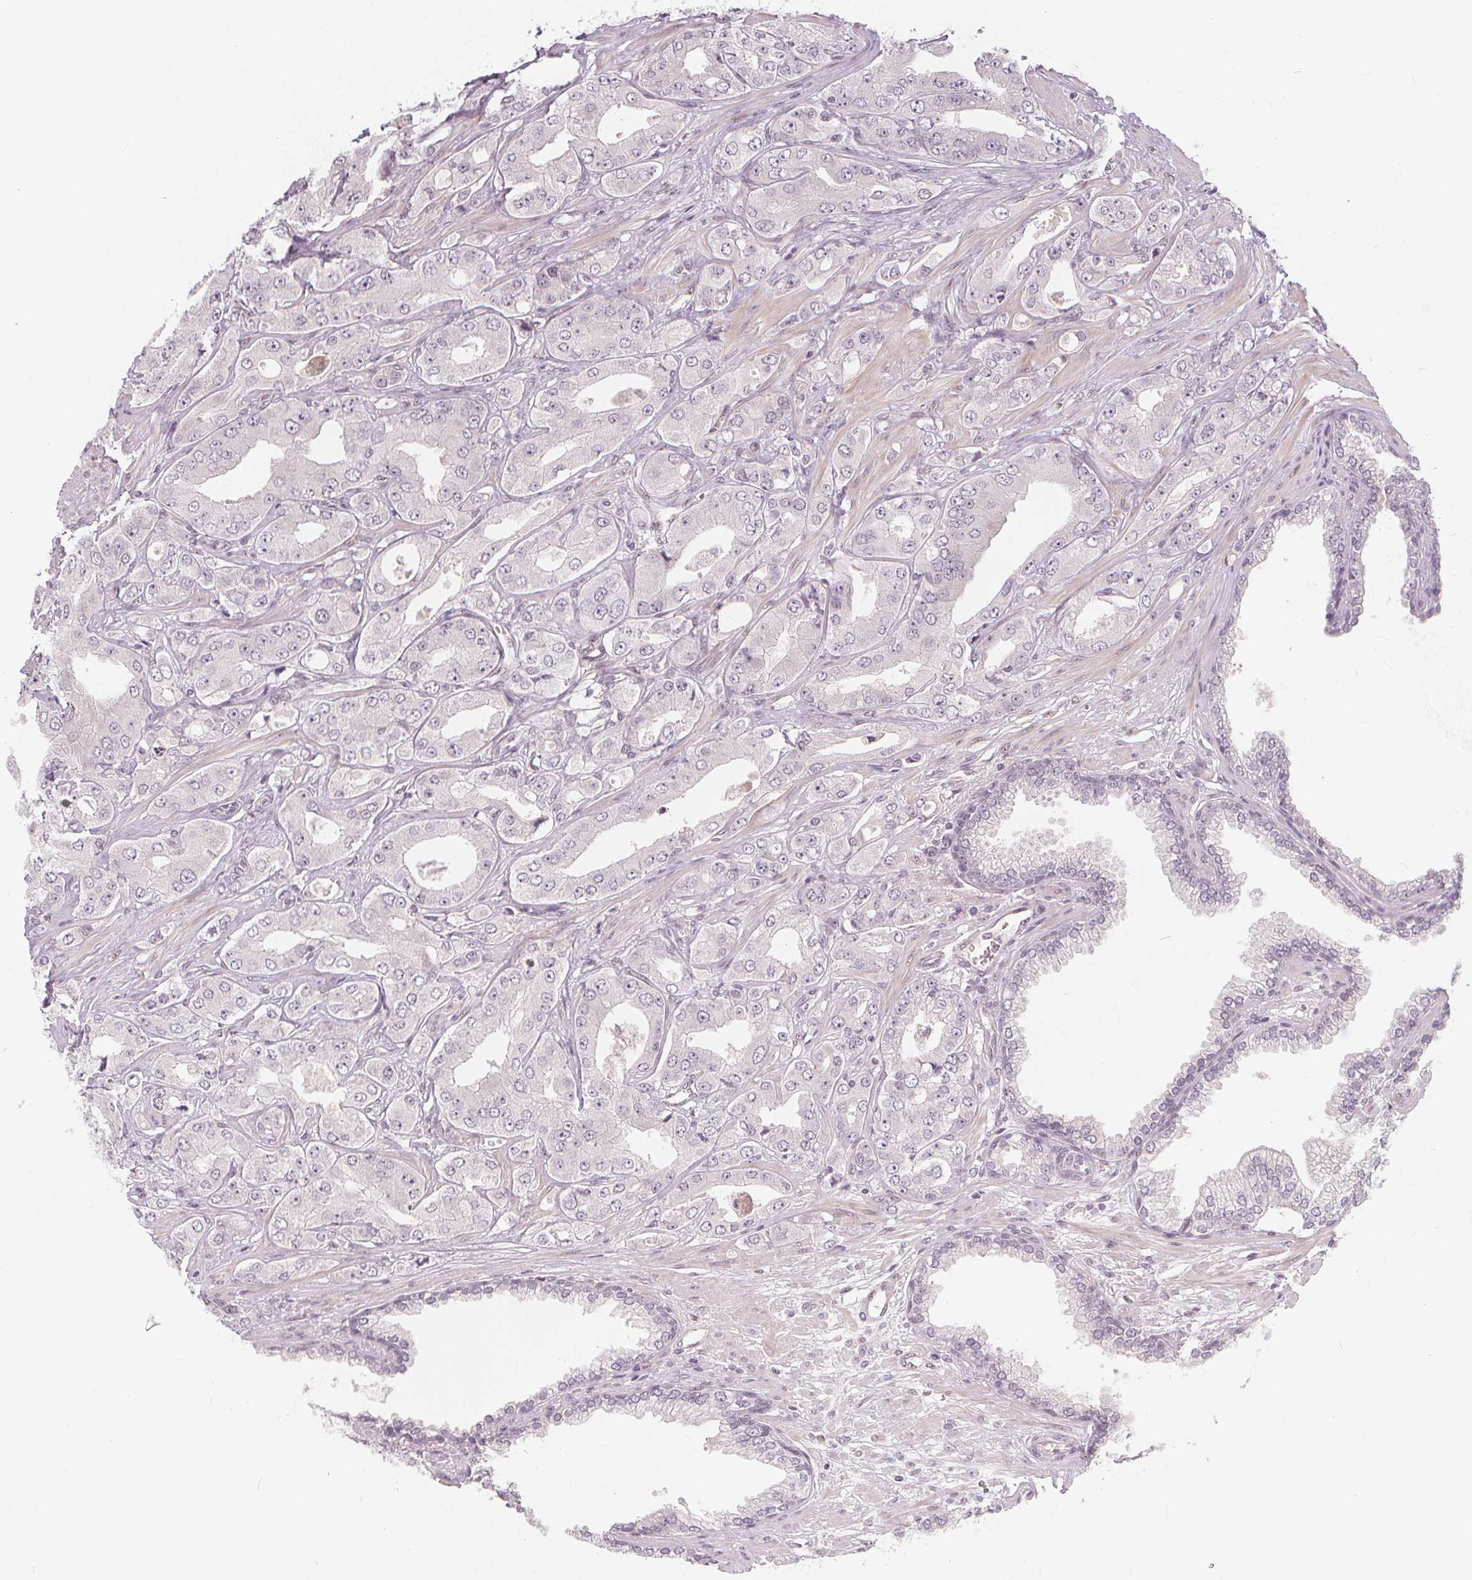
{"staining": {"intensity": "negative", "quantity": "none", "location": "none"}, "tissue": "prostate cancer", "cell_type": "Tumor cells", "image_type": "cancer", "snomed": [{"axis": "morphology", "description": "Adenocarcinoma, Low grade"}, {"axis": "topography", "description": "Prostate"}], "caption": "A high-resolution micrograph shows IHC staining of prostate low-grade adenocarcinoma, which reveals no significant positivity in tumor cells.", "gene": "DRC3", "patient": {"sex": "male", "age": 60}}